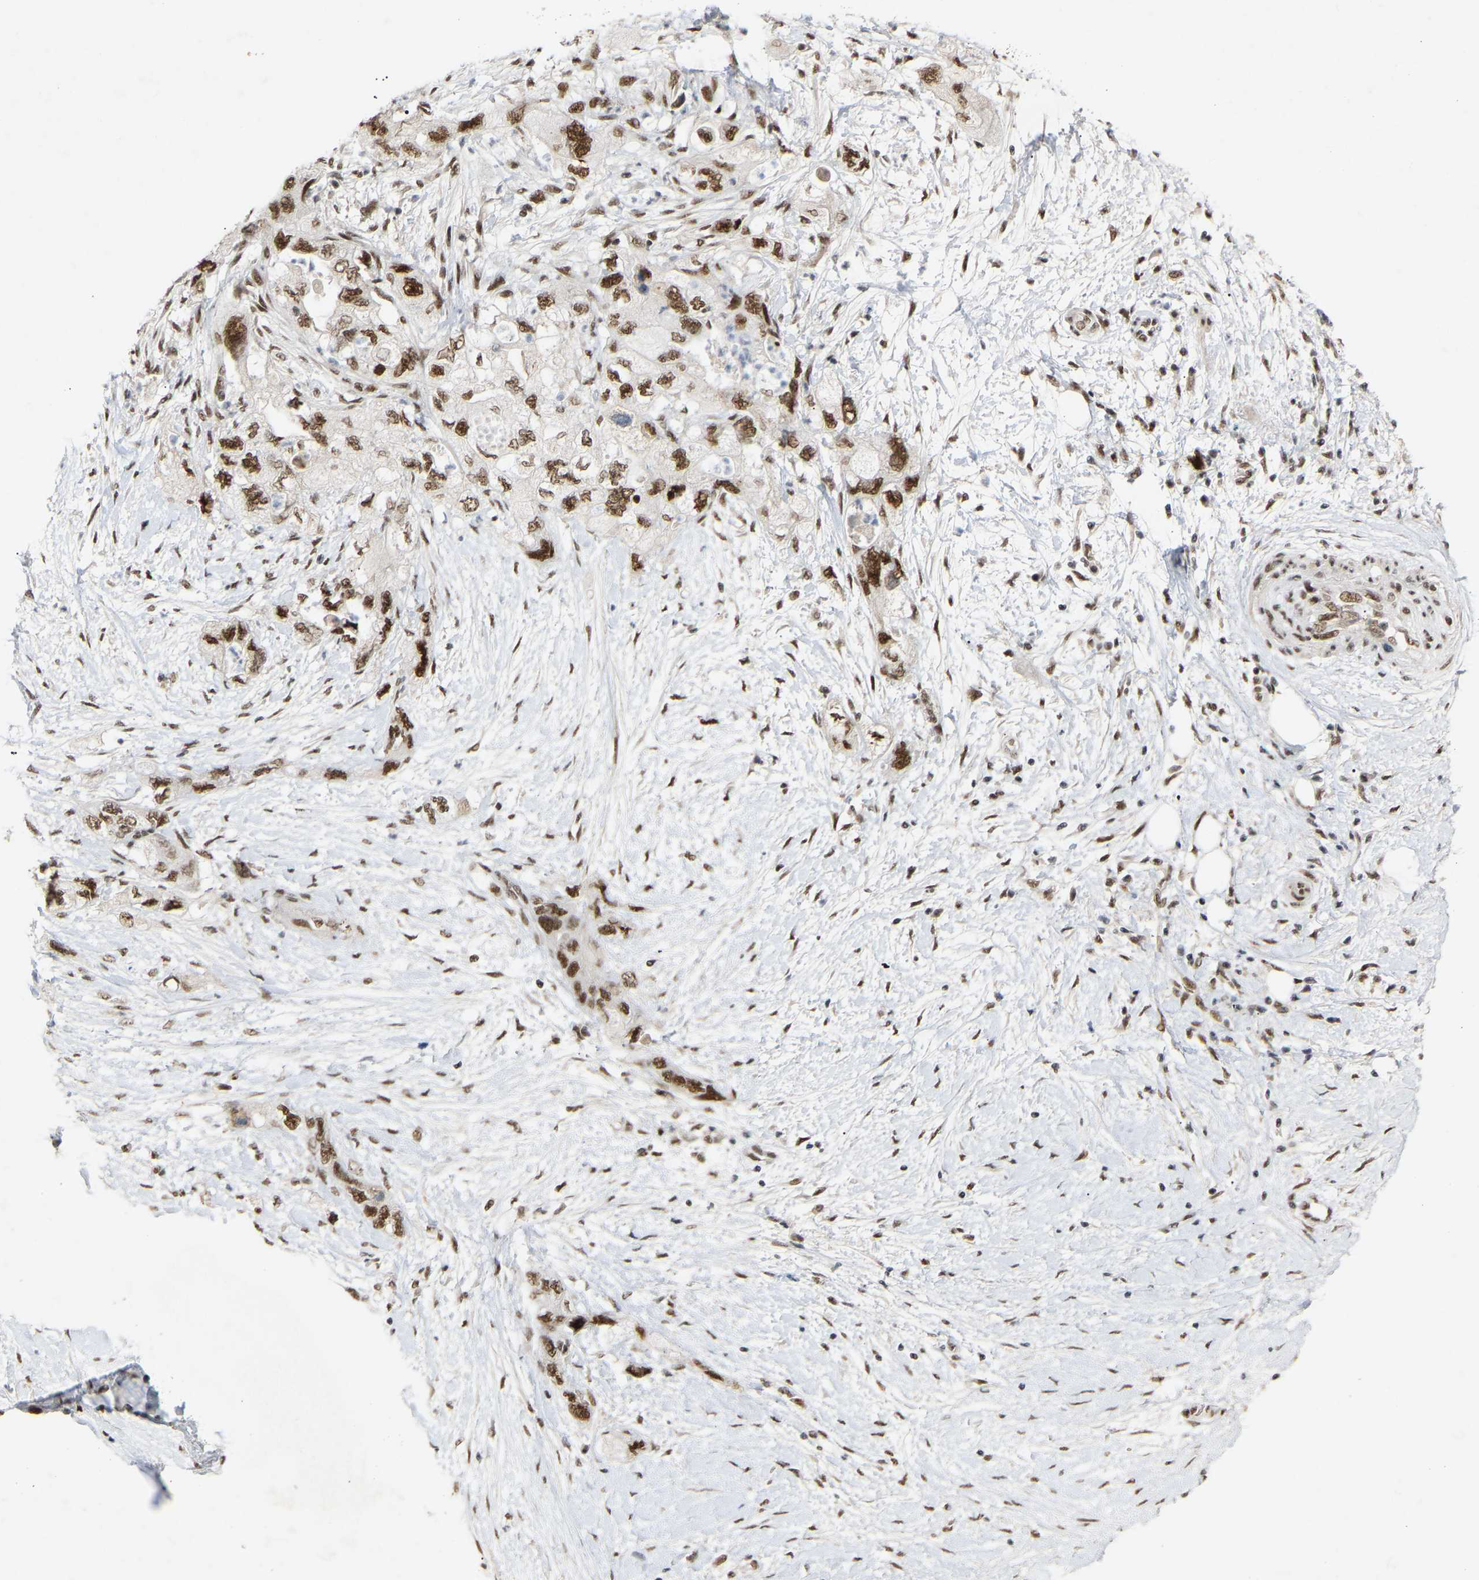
{"staining": {"intensity": "strong", "quantity": ">75%", "location": "nuclear"}, "tissue": "pancreatic cancer", "cell_type": "Tumor cells", "image_type": "cancer", "snomed": [{"axis": "morphology", "description": "Adenocarcinoma, NOS"}, {"axis": "topography", "description": "Pancreas"}], "caption": "Approximately >75% of tumor cells in human adenocarcinoma (pancreatic) exhibit strong nuclear protein positivity as visualized by brown immunohistochemical staining.", "gene": "NELFB", "patient": {"sex": "female", "age": 73}}